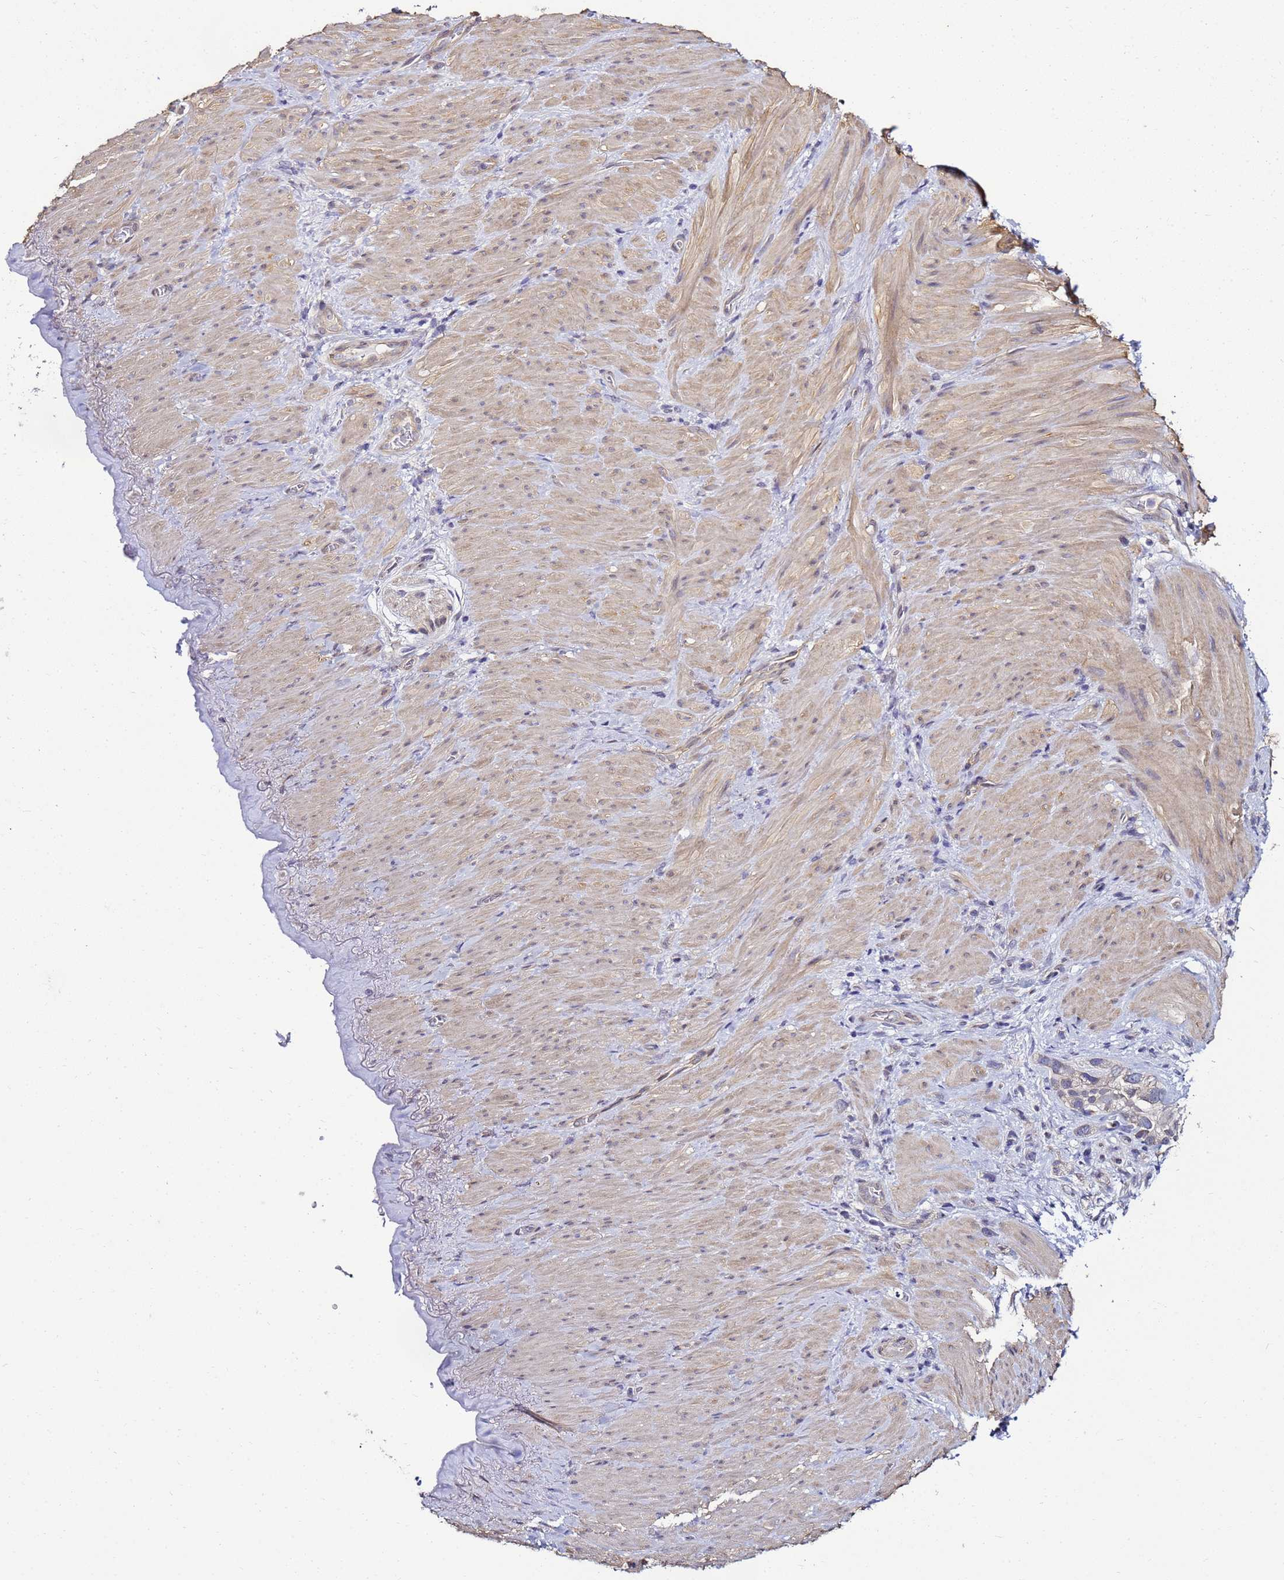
{"staining": {"intensity": "weak", "quantity": "<25%", "location": "cytoplasmic/membranous"}, "tissue": "stomach cancer", "cell_type": "Tumor cells", "image_type": "cancer", "snomed": [{"axis": "morphology", "description": "Adenocarcinoma, NOS"}, {"axis": "topography", "description": "Stomach"}], "caption": "This is an immunohistochemistry (IHC) micrograph of human stomach cancer. There is no expression in tumor cells.", "gene": "FAM166B", "patient": {"sex": "female", "age": 65}}